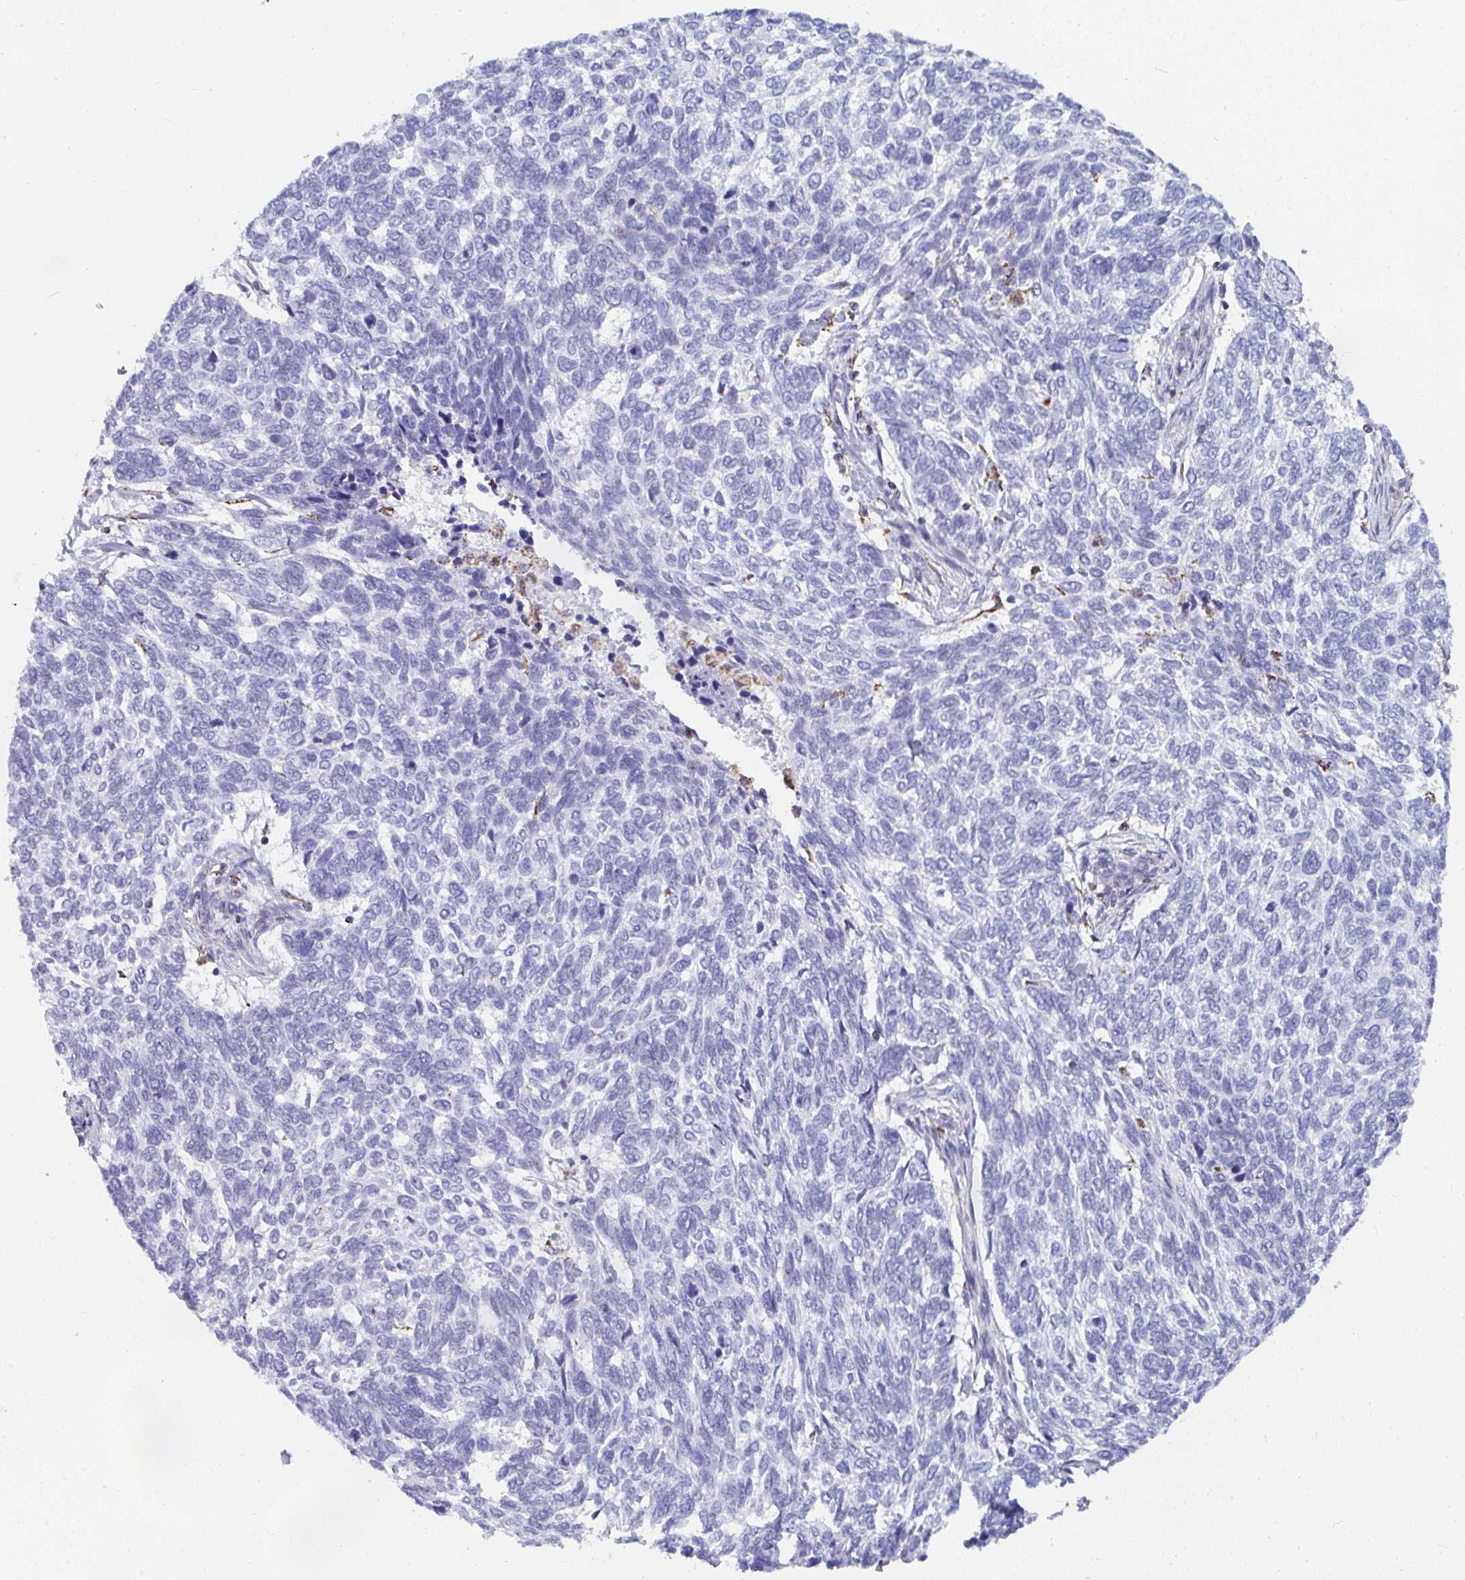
{"staining": {"intensity": "negative", "quantity": "none", "location": "none"}, "tissue": "skin cancer", "cell_type": "Tumor cells", "image_type": "cancer", "snomed": [{"axis": "morphology", "description": "Basal cell carcinoma"}, {"axis": "topography", "description": "Skin"}], "caption": "An image of skin cancer (basal cell carcinoma) stained for a protein shows no brown staining in tumor cells.", "gene": "MGAM2", "patient": {"sex": "female", "age": 65}}